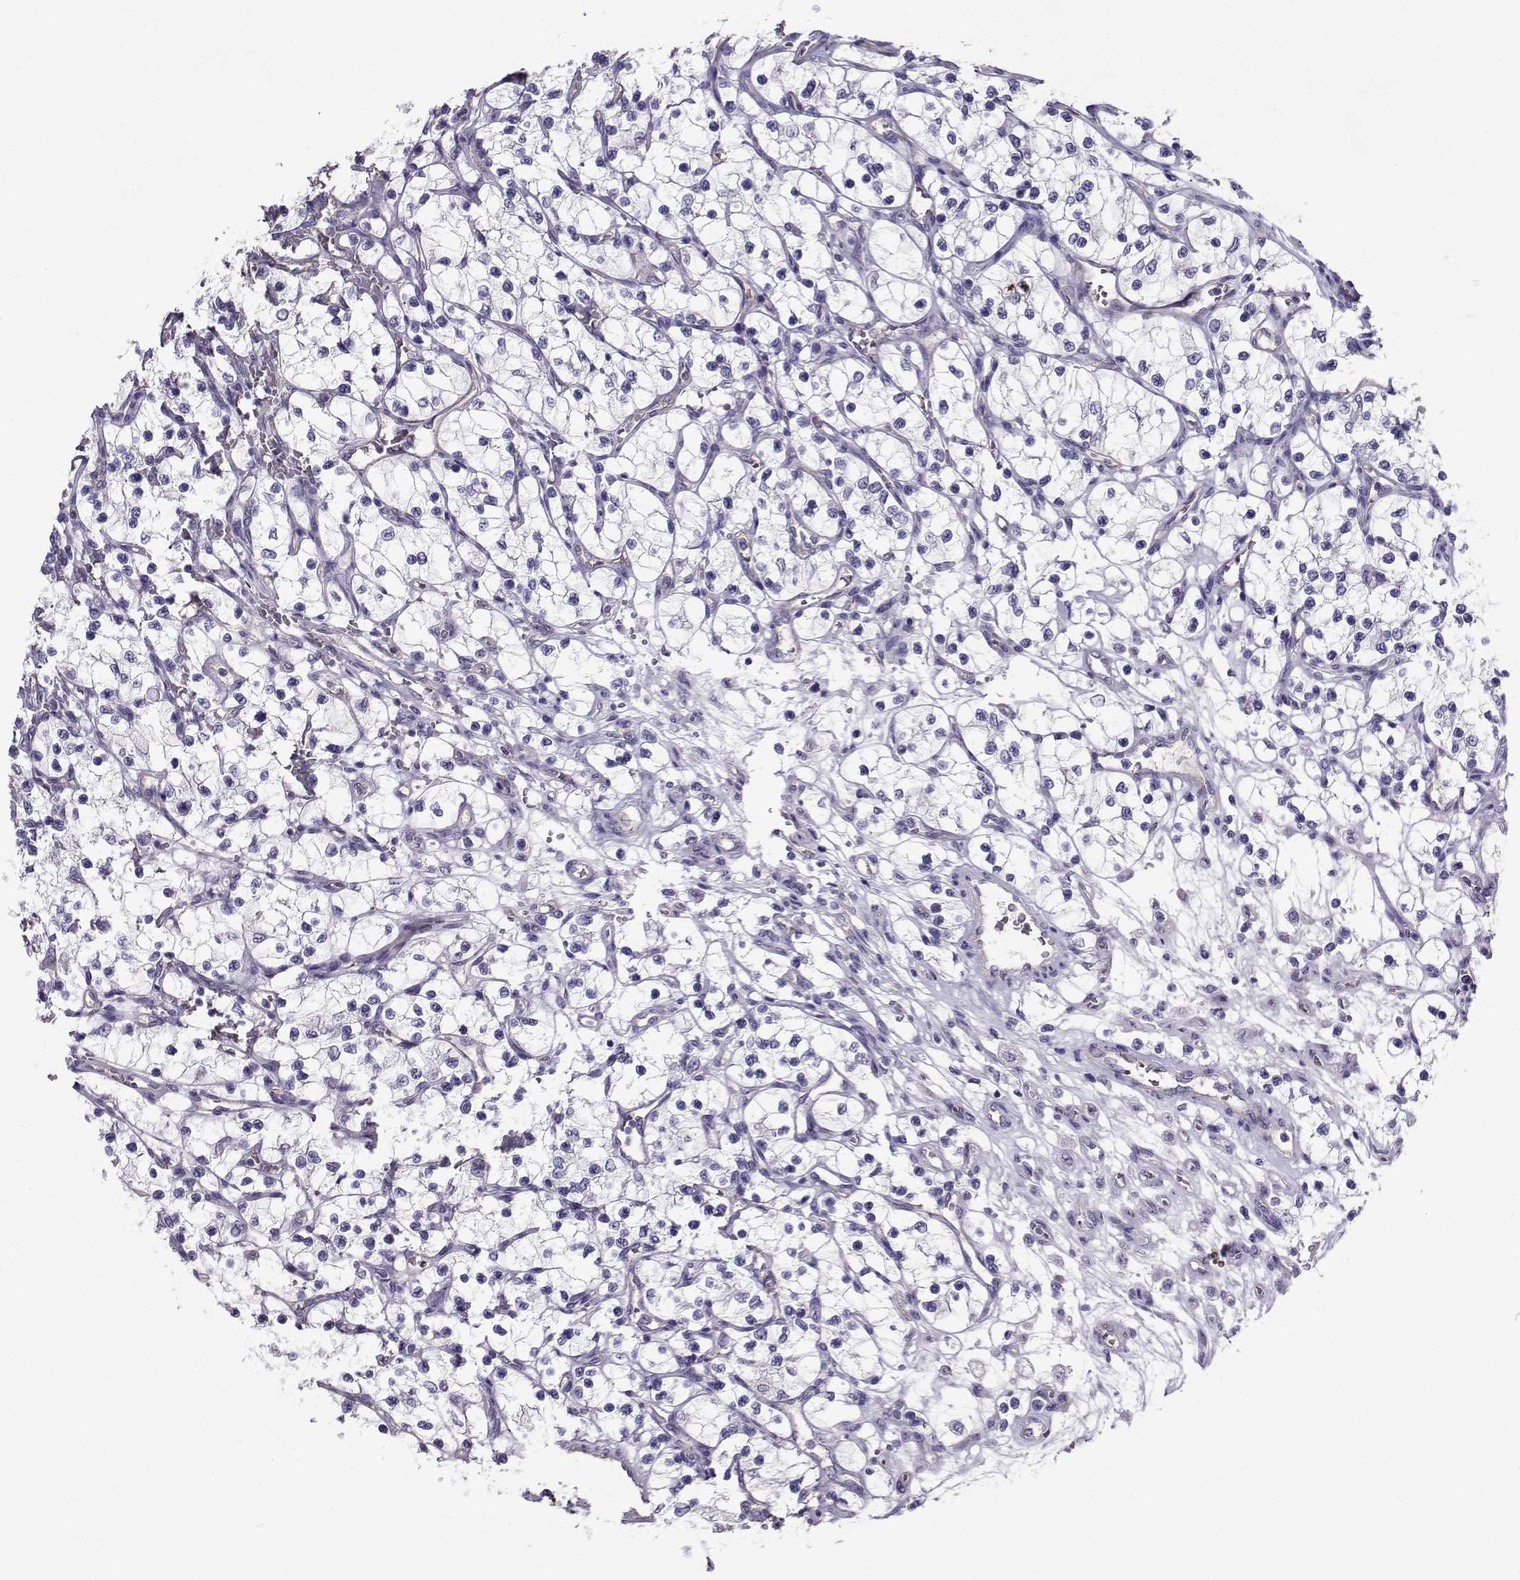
{"staining": {"intensity": "negative", "quantity": "none", "location": "none"}, "tissue": "renal cancer", "cell_type": "Tumor cells", "image_type": "cancer", "snomed": [{"axis": "morphology", "description": "Adenocarcinoma, NOS"}, {"axis": "topography", "description": "Kidney"}], "caption": "Renal cancer (adenocarcinoma) was stained to show a protein in brown. There is no significant positivity in tumor cells.", "gene": "CLUL1", "patient": {"sex": "female", "age": 69}}